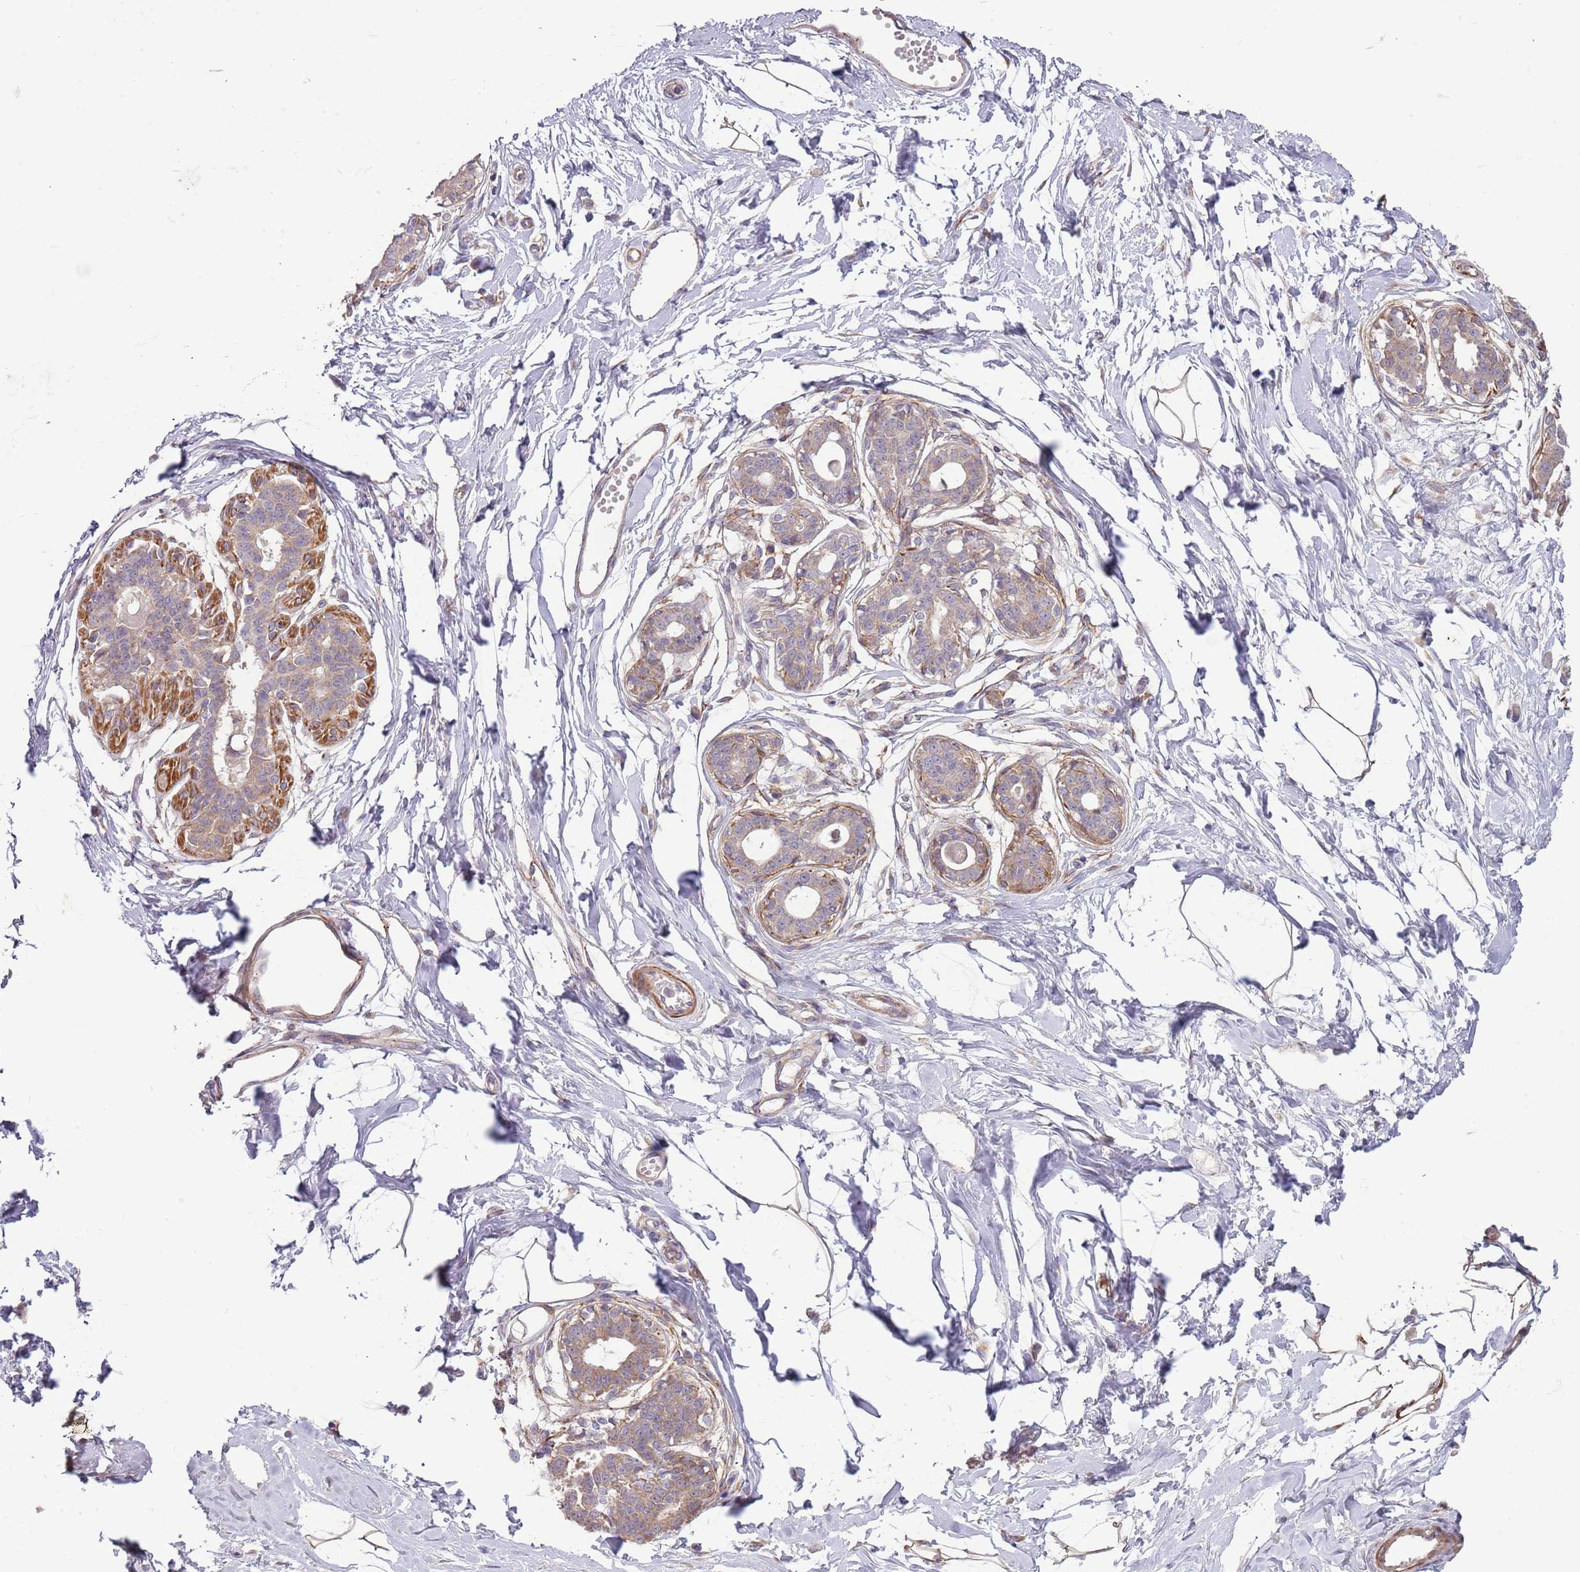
{"staining": {"intensity": "negative", "quantity": "none", "location": "none"}, "tissue": "breast", "cell_type": "Adipocytes", "image_type": "normal", "snomed": [{"axis": "morphology", "description": "Normal tissue, NOS"}, {"axis": "topography", "description": "Breast"}], "caption": "The IHC photomicrograph has no significant staining in adipocytes of breast. (DAB (3,3'-diaminobenzidine) IHC with hematoxylin counter stain).", "gene": "DTD2", "patient": {"sex": "female", "age": 45}}